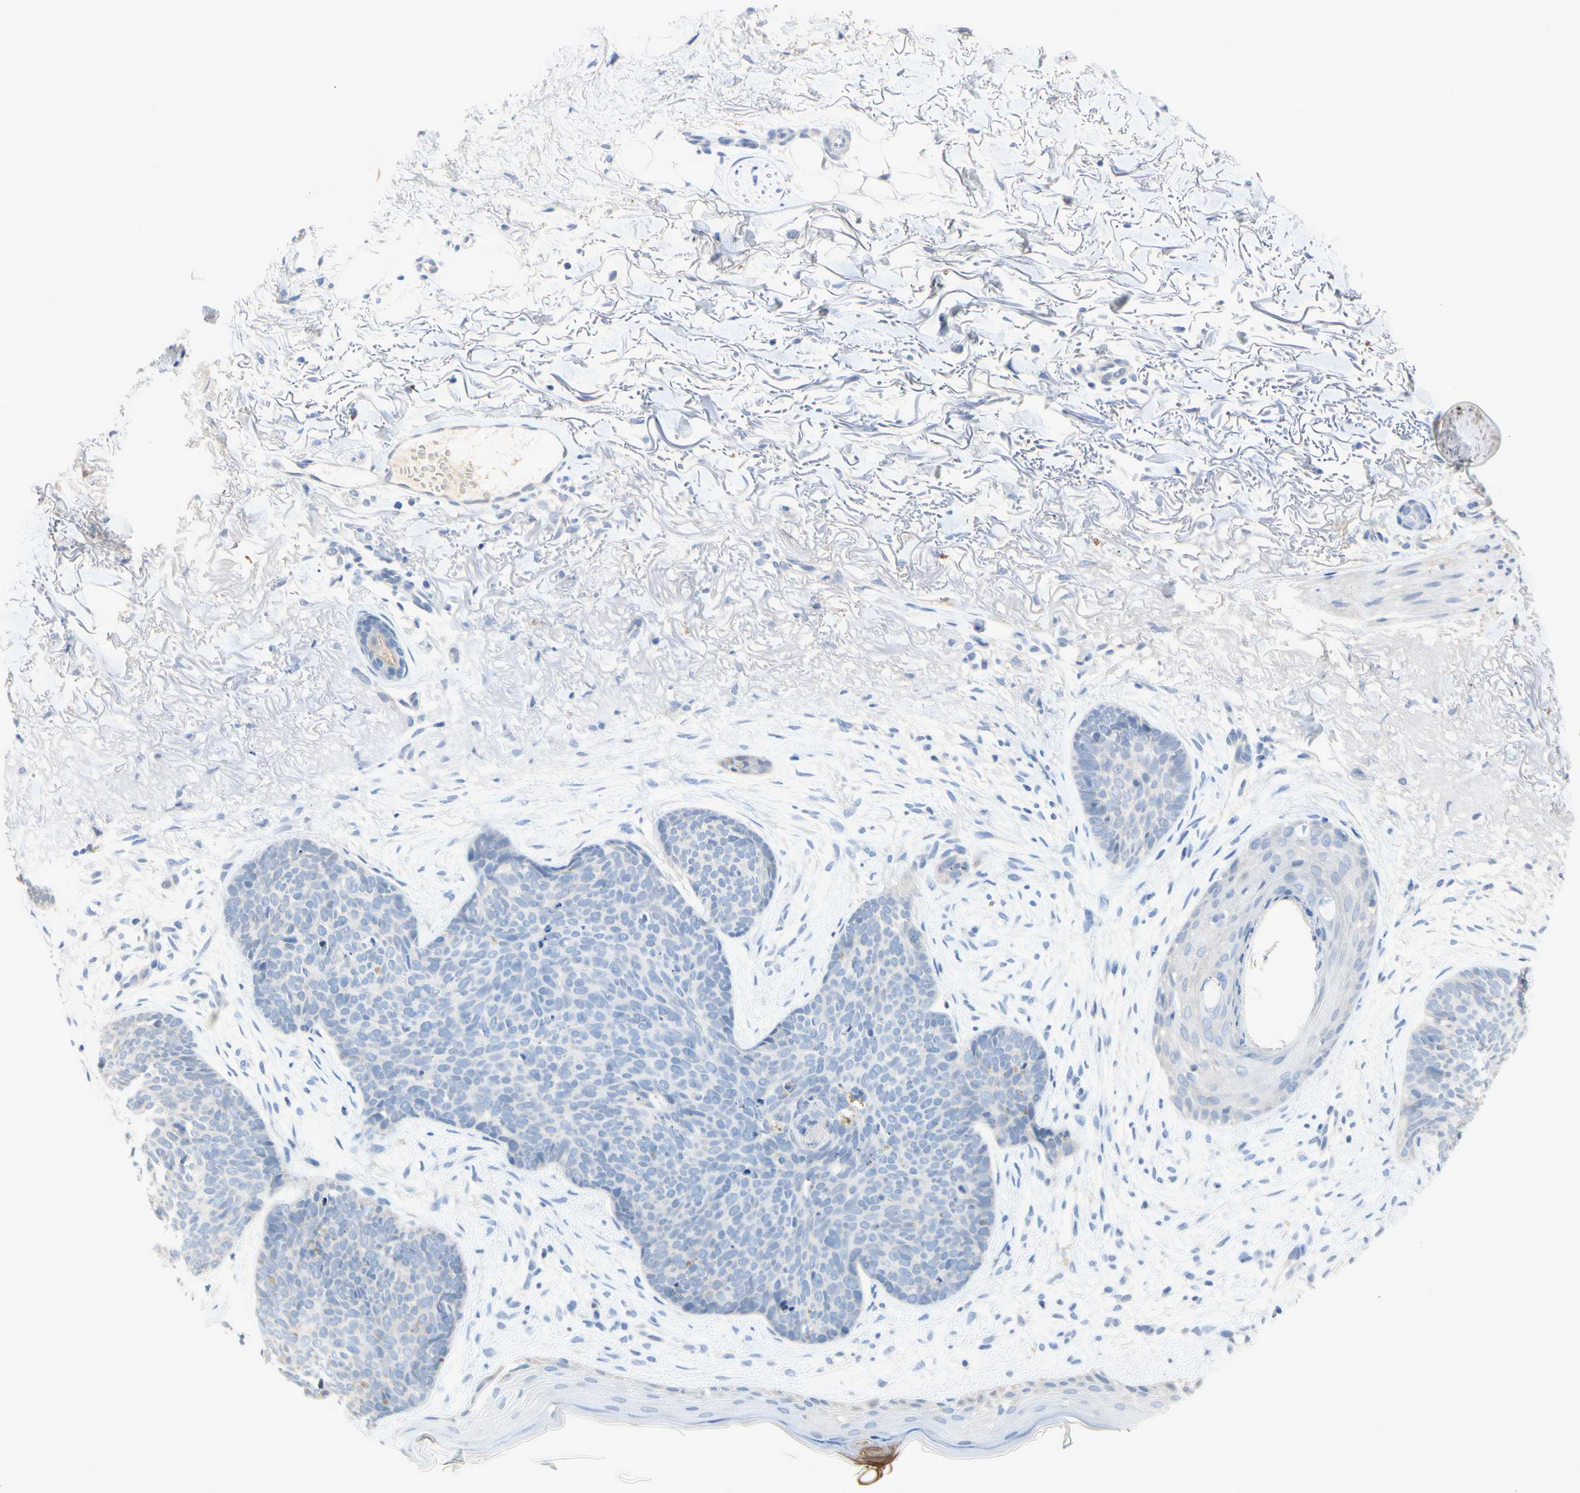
{"staining": {"intensity": "negative", "quantity": "none", "location": "none"}, "tissue": "skin cancer", "cell_type": "Tumor cells", "image_type": "cancer", "snomed": [{"axis": "morphology", "description": "Normal tissue, NOS"}, {"axis": "morphology", "description": "Basal cell carcinoma"}, {"axis": "topography", "description": "Skin"}], "caption": "This is an immunohistochemistry image of skin cancer (basal cell carcinoma). There is no staining in tumor cells.", "gene": "MARK1", "patient": {"sex": "female", "age": 70}}